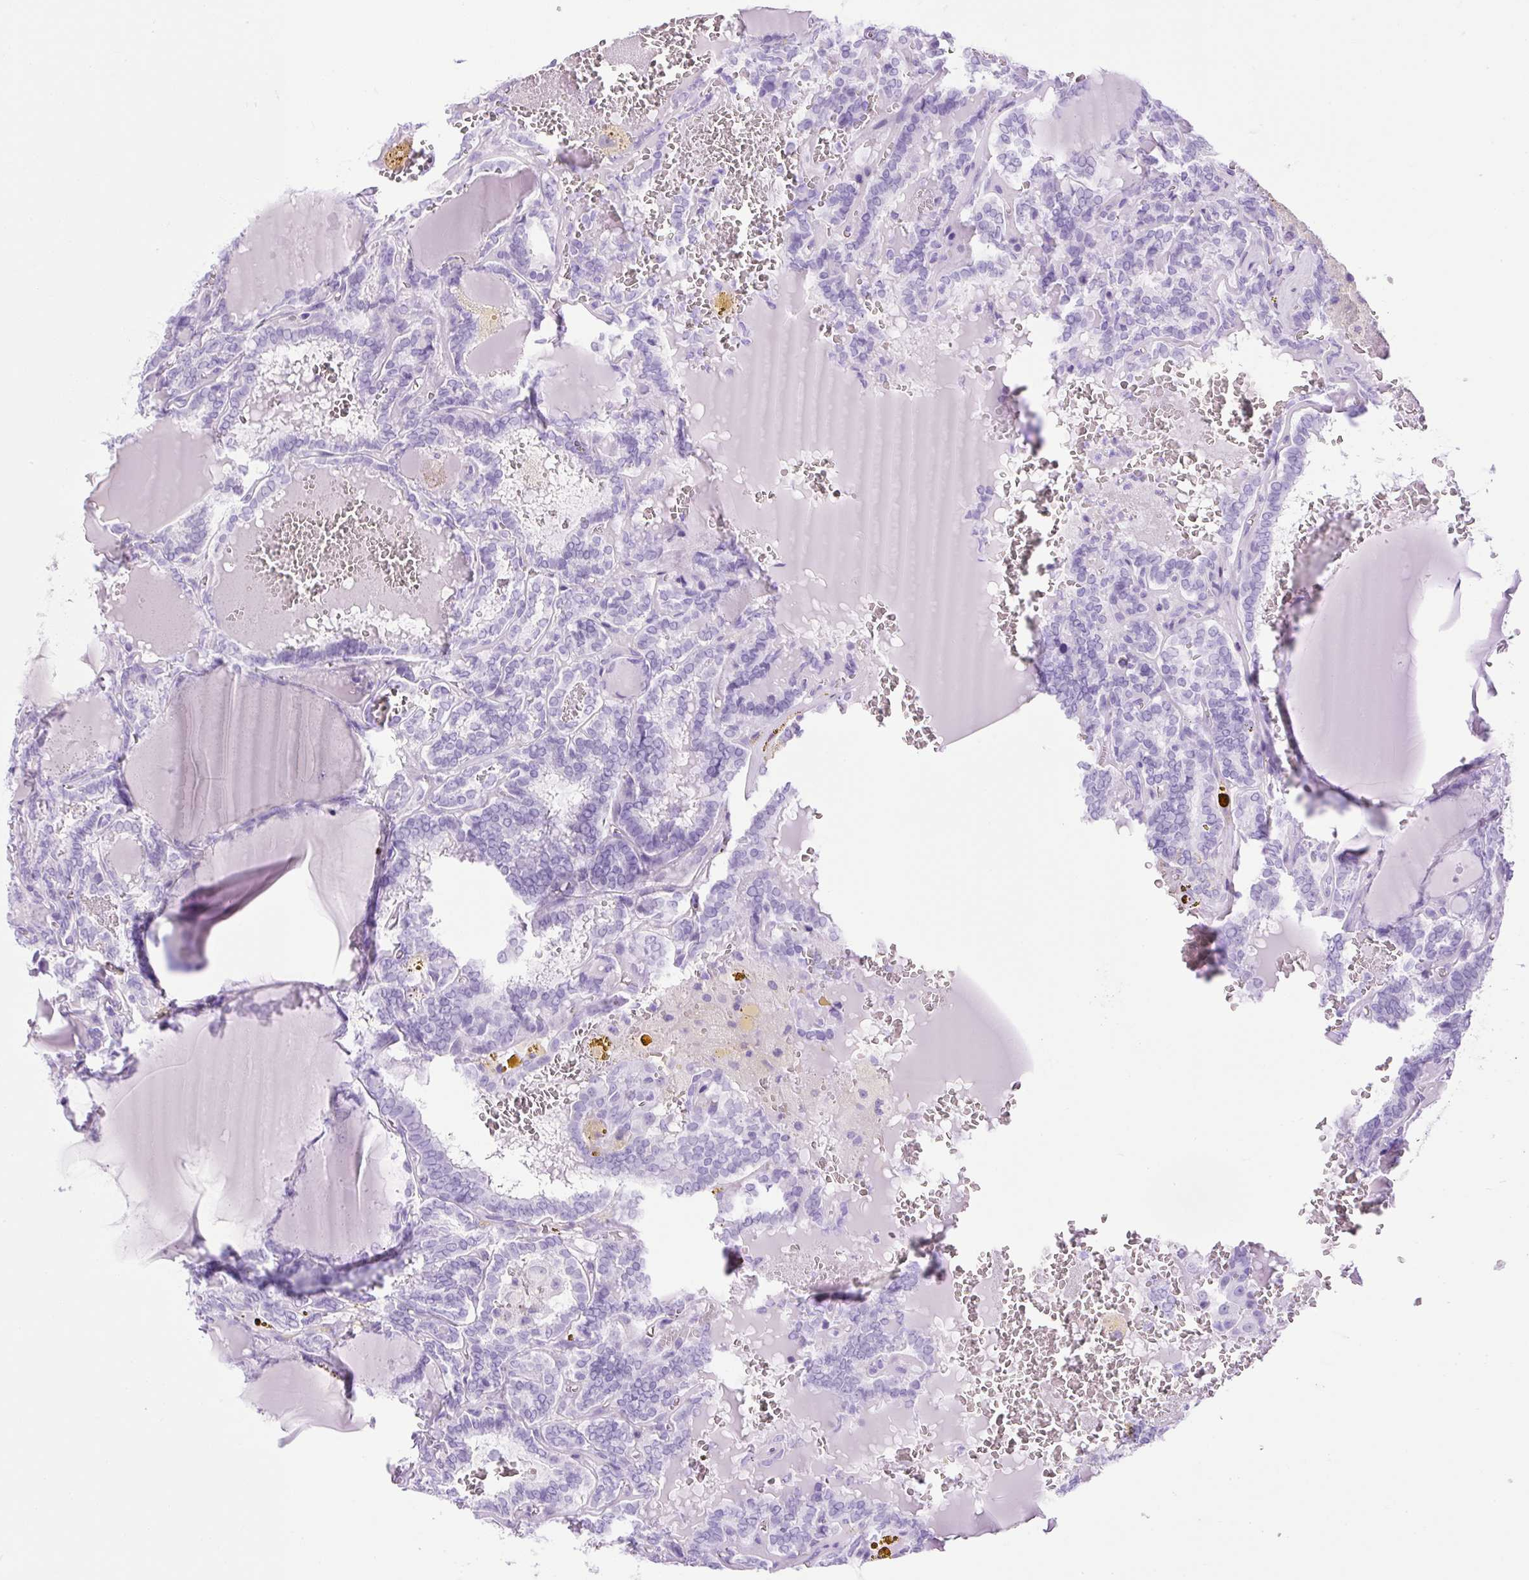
{"staining": {"intensity": "negative", "quantity": "none", "location": "none"}, "tissue": "thyroid cancer", "cell_type": "Tumor cells", "image_type": "cancer", "snomed": [{"axis": "morphology", "description": "Papillary adenocarcinoma, NOS"}, {"axis": "topography", "description": "Thyroid gland"}], "caption": "This is an immunohistochemistry histopathology image of thyroid papillary adenocarcinoma. There is no staining in tumor cells.", "gene": "VWA7", "patient": {"sex": "female", "age": 72}}